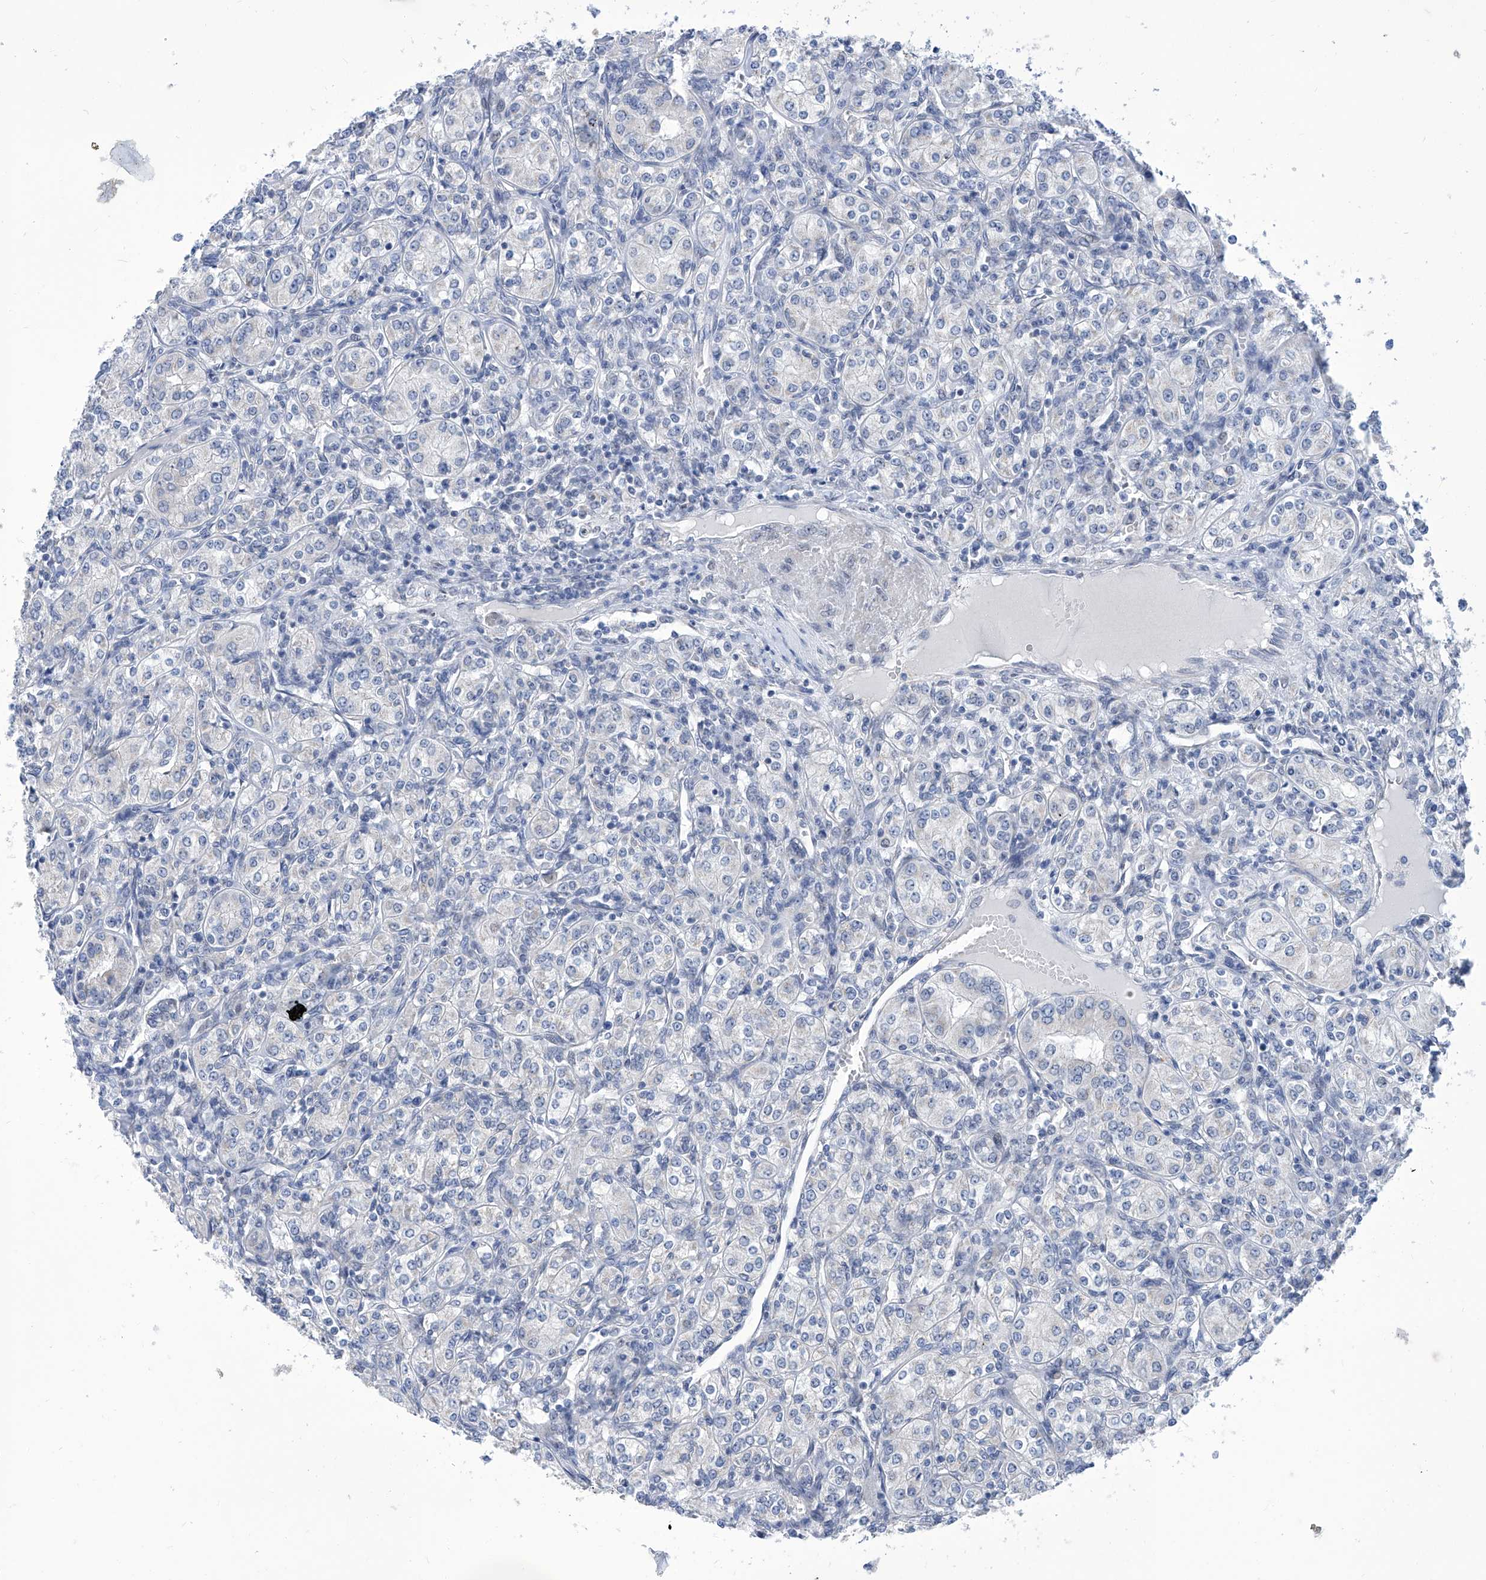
{"staining": {"intensity": "negative", "quantity": "none", "location": "none"}, "tissue": "renal cancer", "cell_type": "Tumor cells", "image_type": "cancer", "snomed": [{"axis": "morphology", "description": "Adenocarcinoma, NOS"}, {"axis": "topography", "description": "Kidney"}], "caption": "This is an immunohistochemistry image of adenocarcinoma (renal). There is no staining in tumor cells.", "gene": "SART1", "patient": {"sex": "male", "age": 77}}